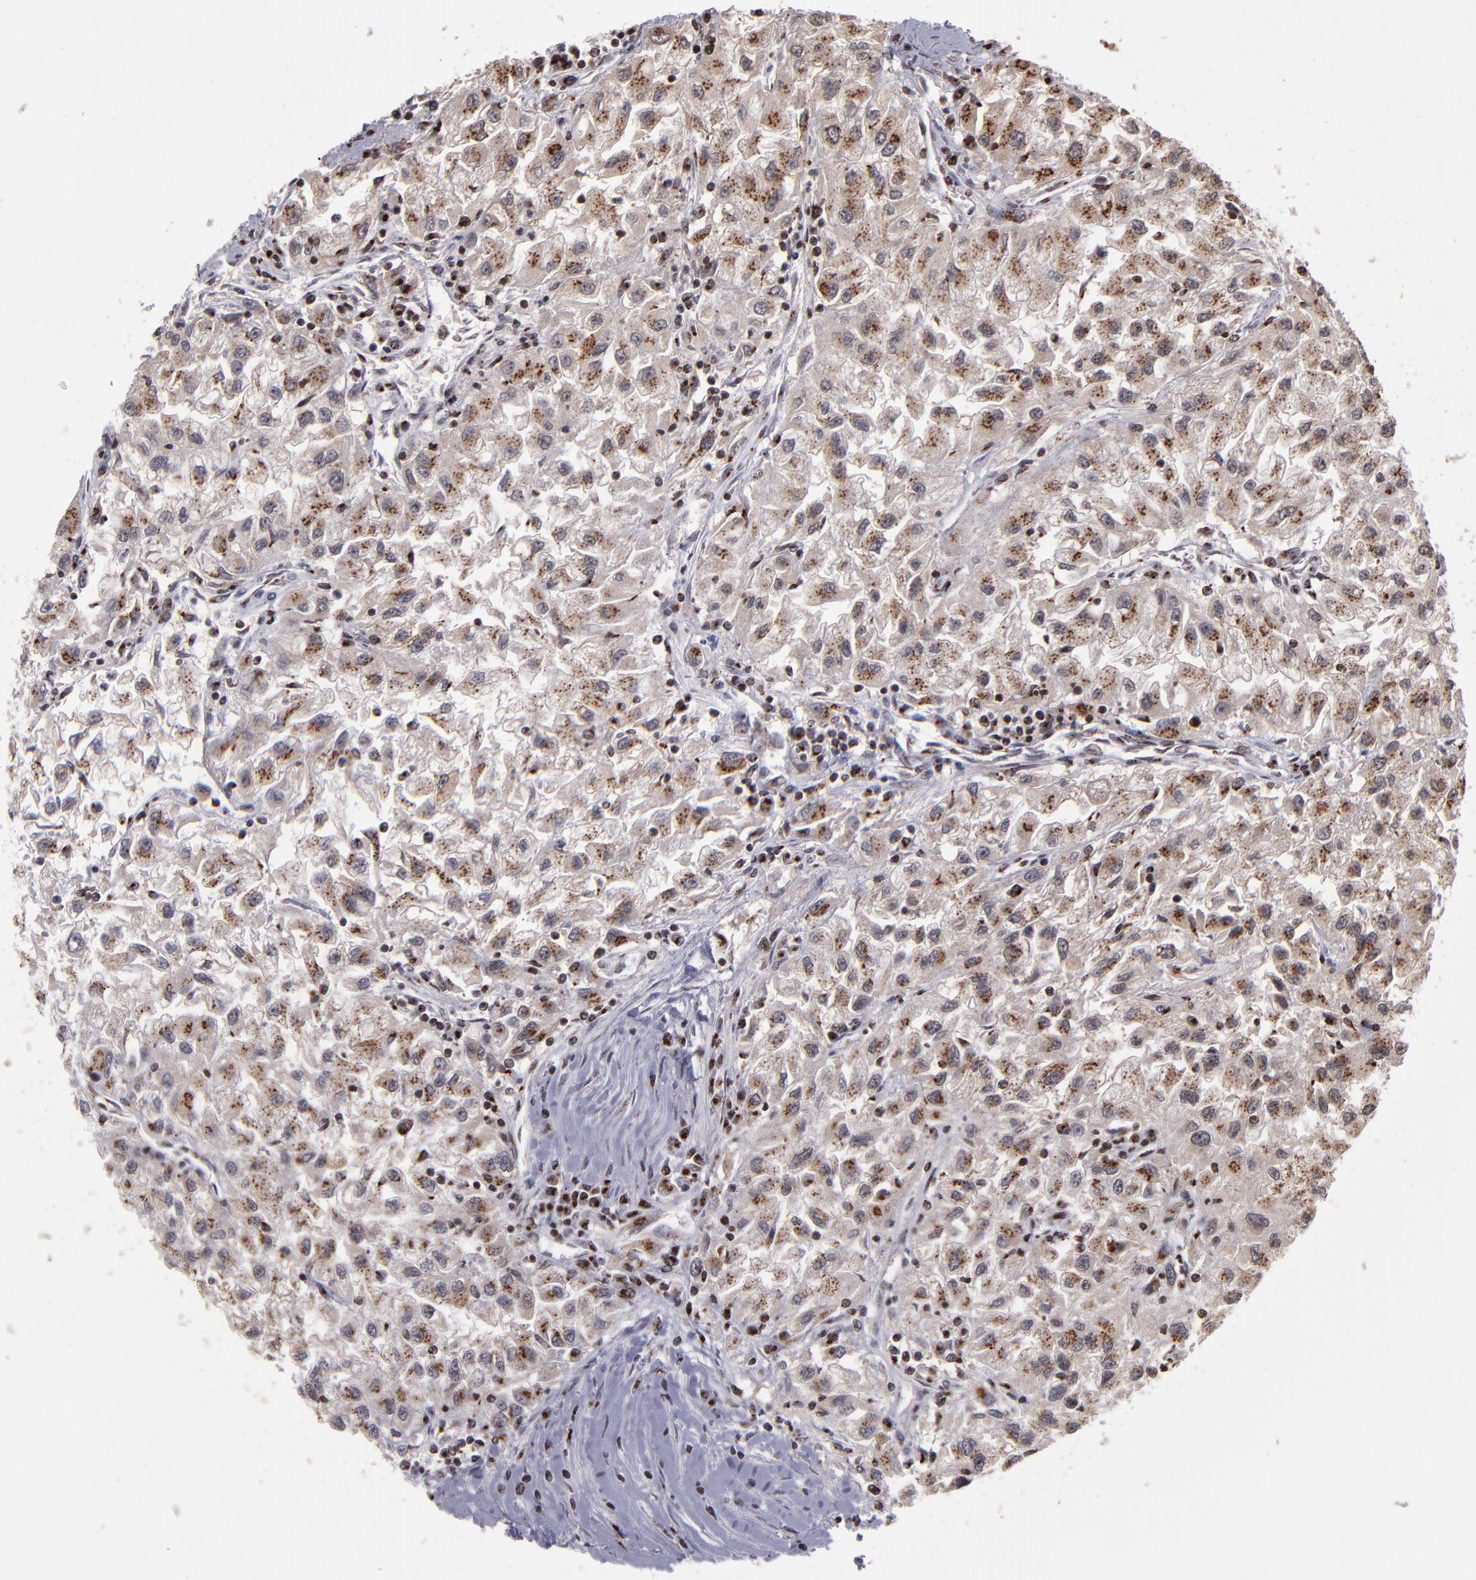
{"staining": {"intensity": "moderate", "quantity": ">75%", "location": "cytoplasmic/membranous,nuclear"}, "tissue": "renal cancer", "cell_type": "Tumor cells", "image_type": "cancer", "snomed": [{"axis": "morphology", "description": "Adenocarcinoma, NOS"}, {"axis": "topography", "description": "Kidney"}], "caption": "About >75% of tumor cells in adenocarcinoma (renal) exhibit moderate cytoplasmic/membranous and nuclear protein expression as visualized by brown immunohistochemical staining.", "gene": "CSDC2", "patient": {"sex": "male", "age": 59}}